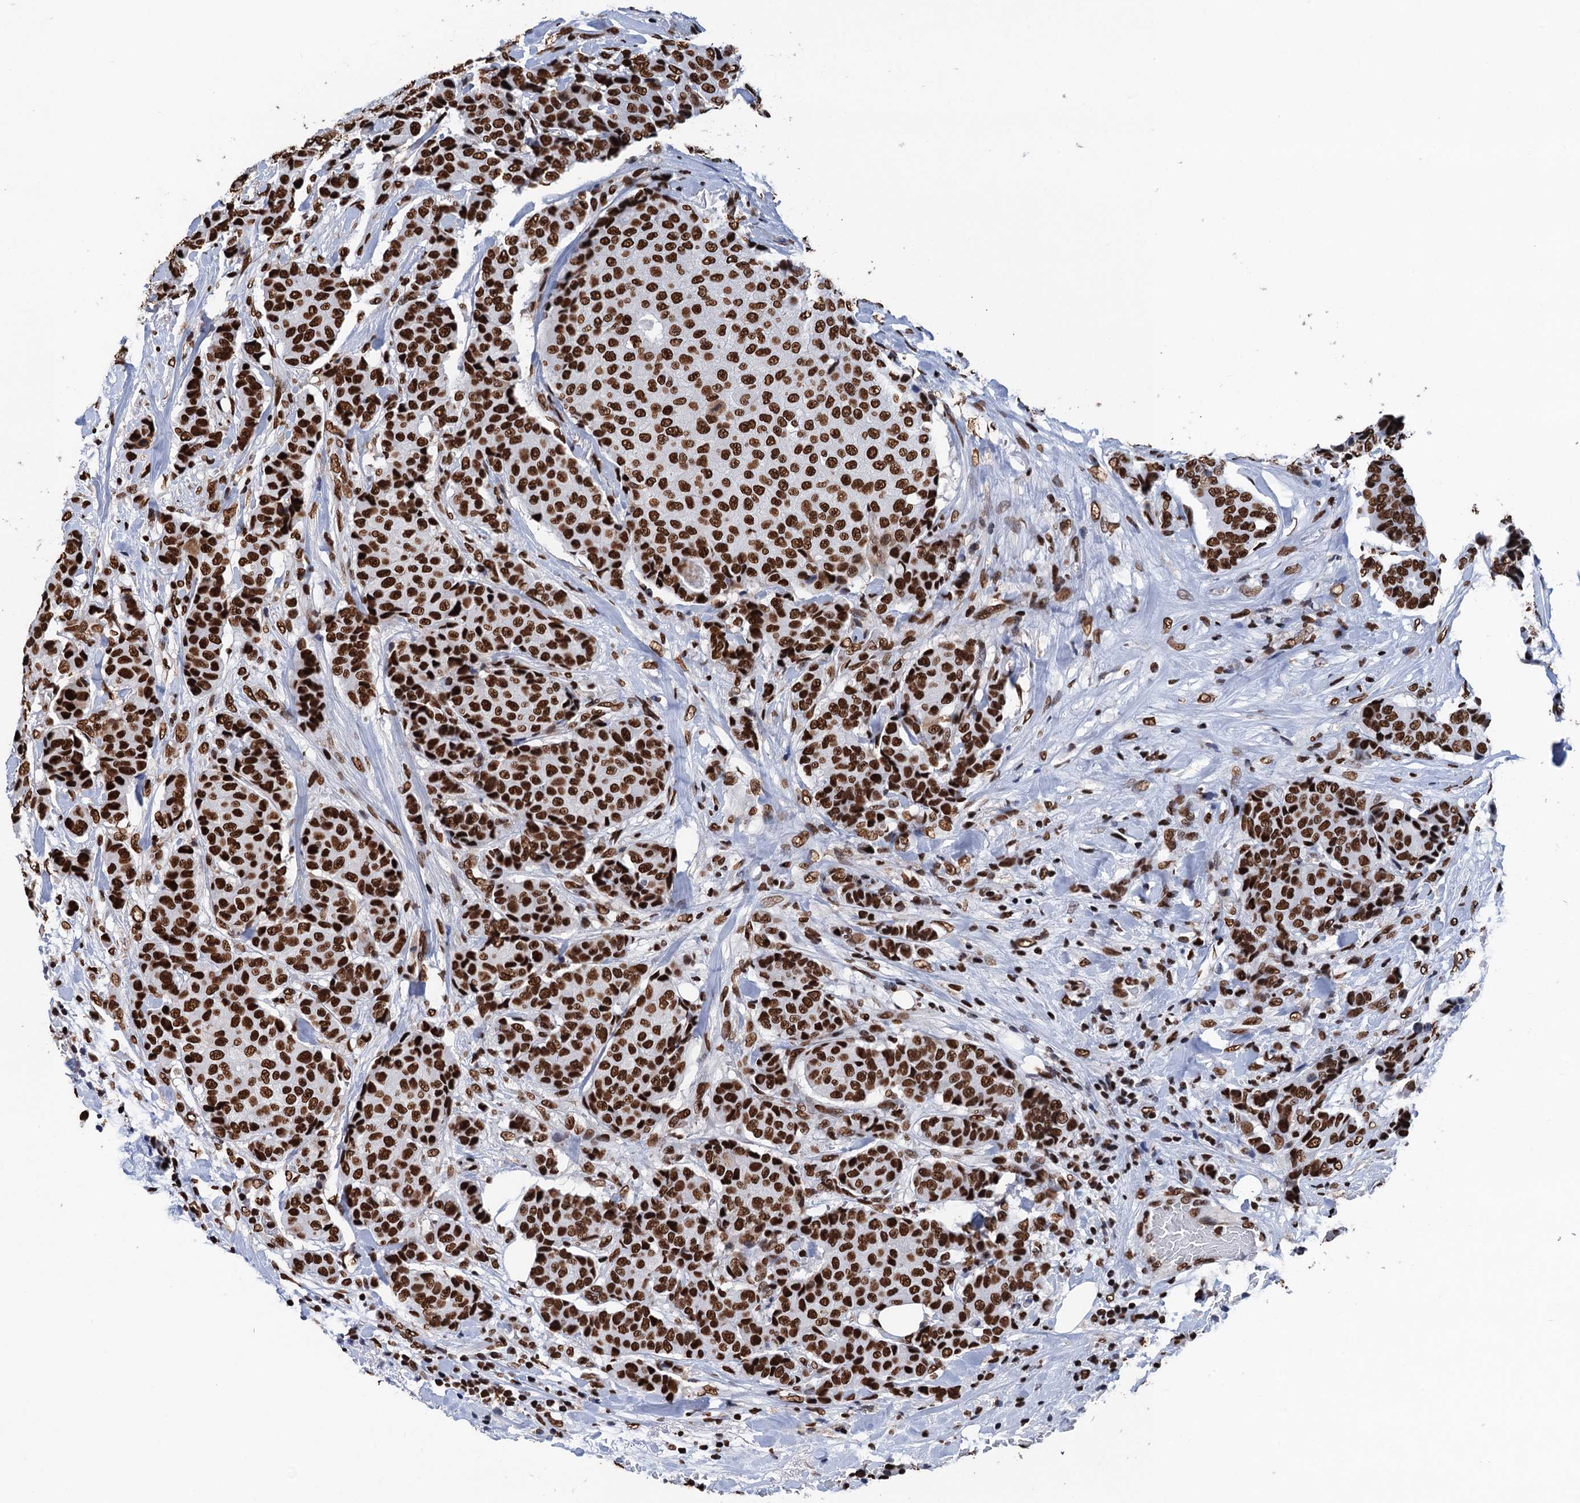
{"staining": {"intensity": "strong", "quantity": ">75%", "location": "nuclear"}, "tissue": "breast cancer", "cell_type": "Tumor cells", "image_type": "cancer", "snomed": [{"axis": "morphology", "description": "Duct carcinoma"}, {"axis": "topography", "description": "Breast"}], "caption": "Immunohistochemistry (IHC) staining of invasive ductal carcinoma (breast), which shows high levels of strong nuclear positivity in approximately >75% of tumor cells indicating strong nuclear protein expression. The staining was performed using DAB (brown) for protein detection and nuclei were counterstained in hematoxylin (blue).", "gene": "UBA2", "patient": {"sex": "female", "age": 75}}